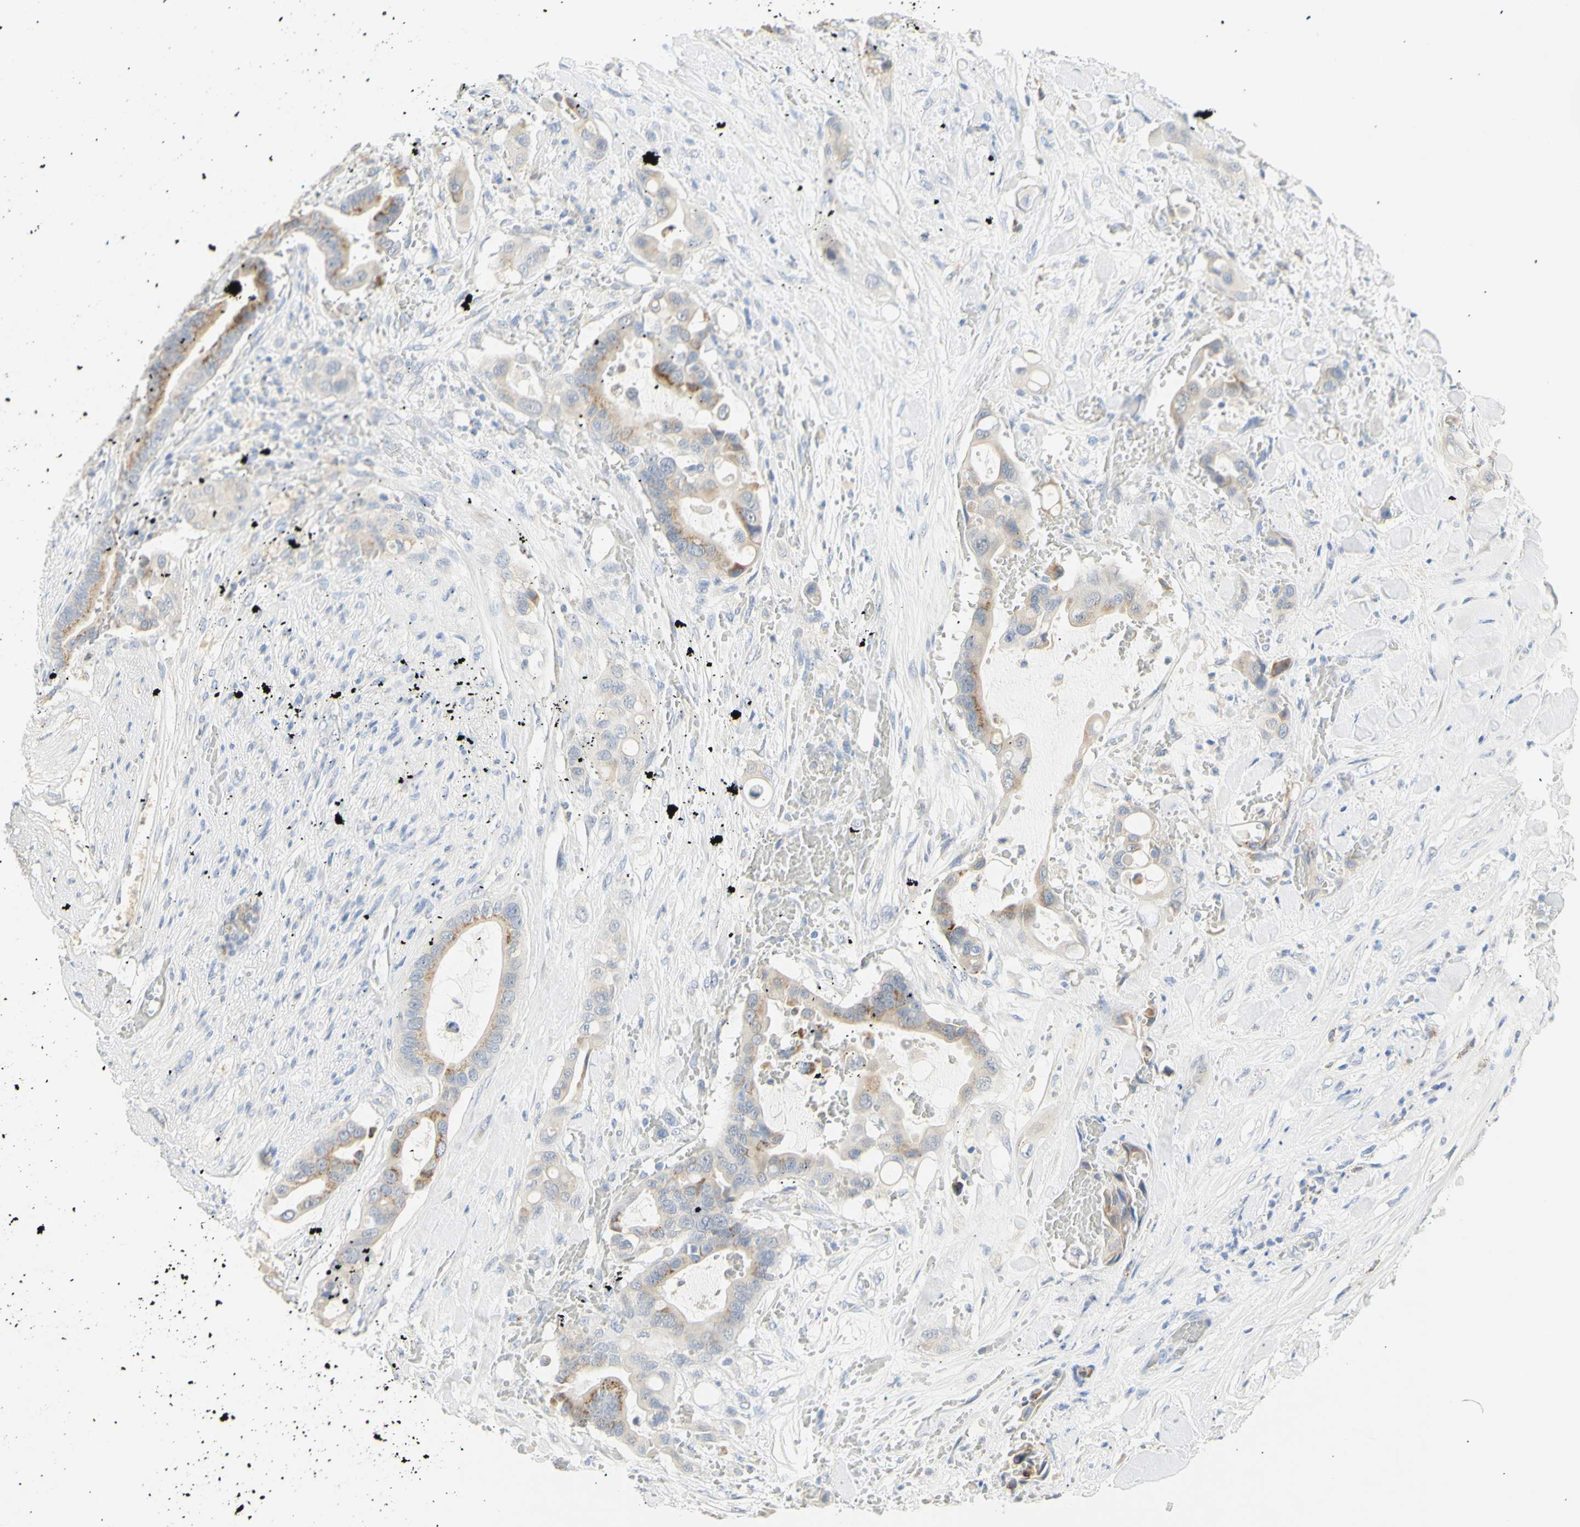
{"staining": {"intensity": "moderate", "quantity": ">75%", "location": "cytoplasmic/membranous"}, "tissue": "liver cancer", "cell_type": "Tumor cells", "image_type": "cancer", "snomed": [{"axis": "morphology", "description": "Cholangiocarcinoma"}, {"axis": "topography", "description": "Liver"}], "caption": "There is medium levels of moderate cytoplasmic/membranous staining in tumor cells of liver cholangiocarcinoma, as demonstrated by immunohistochemical staining (brown color).", "gene": "B4GALNT3", "patient": {"sex": "female", "age": 61}}